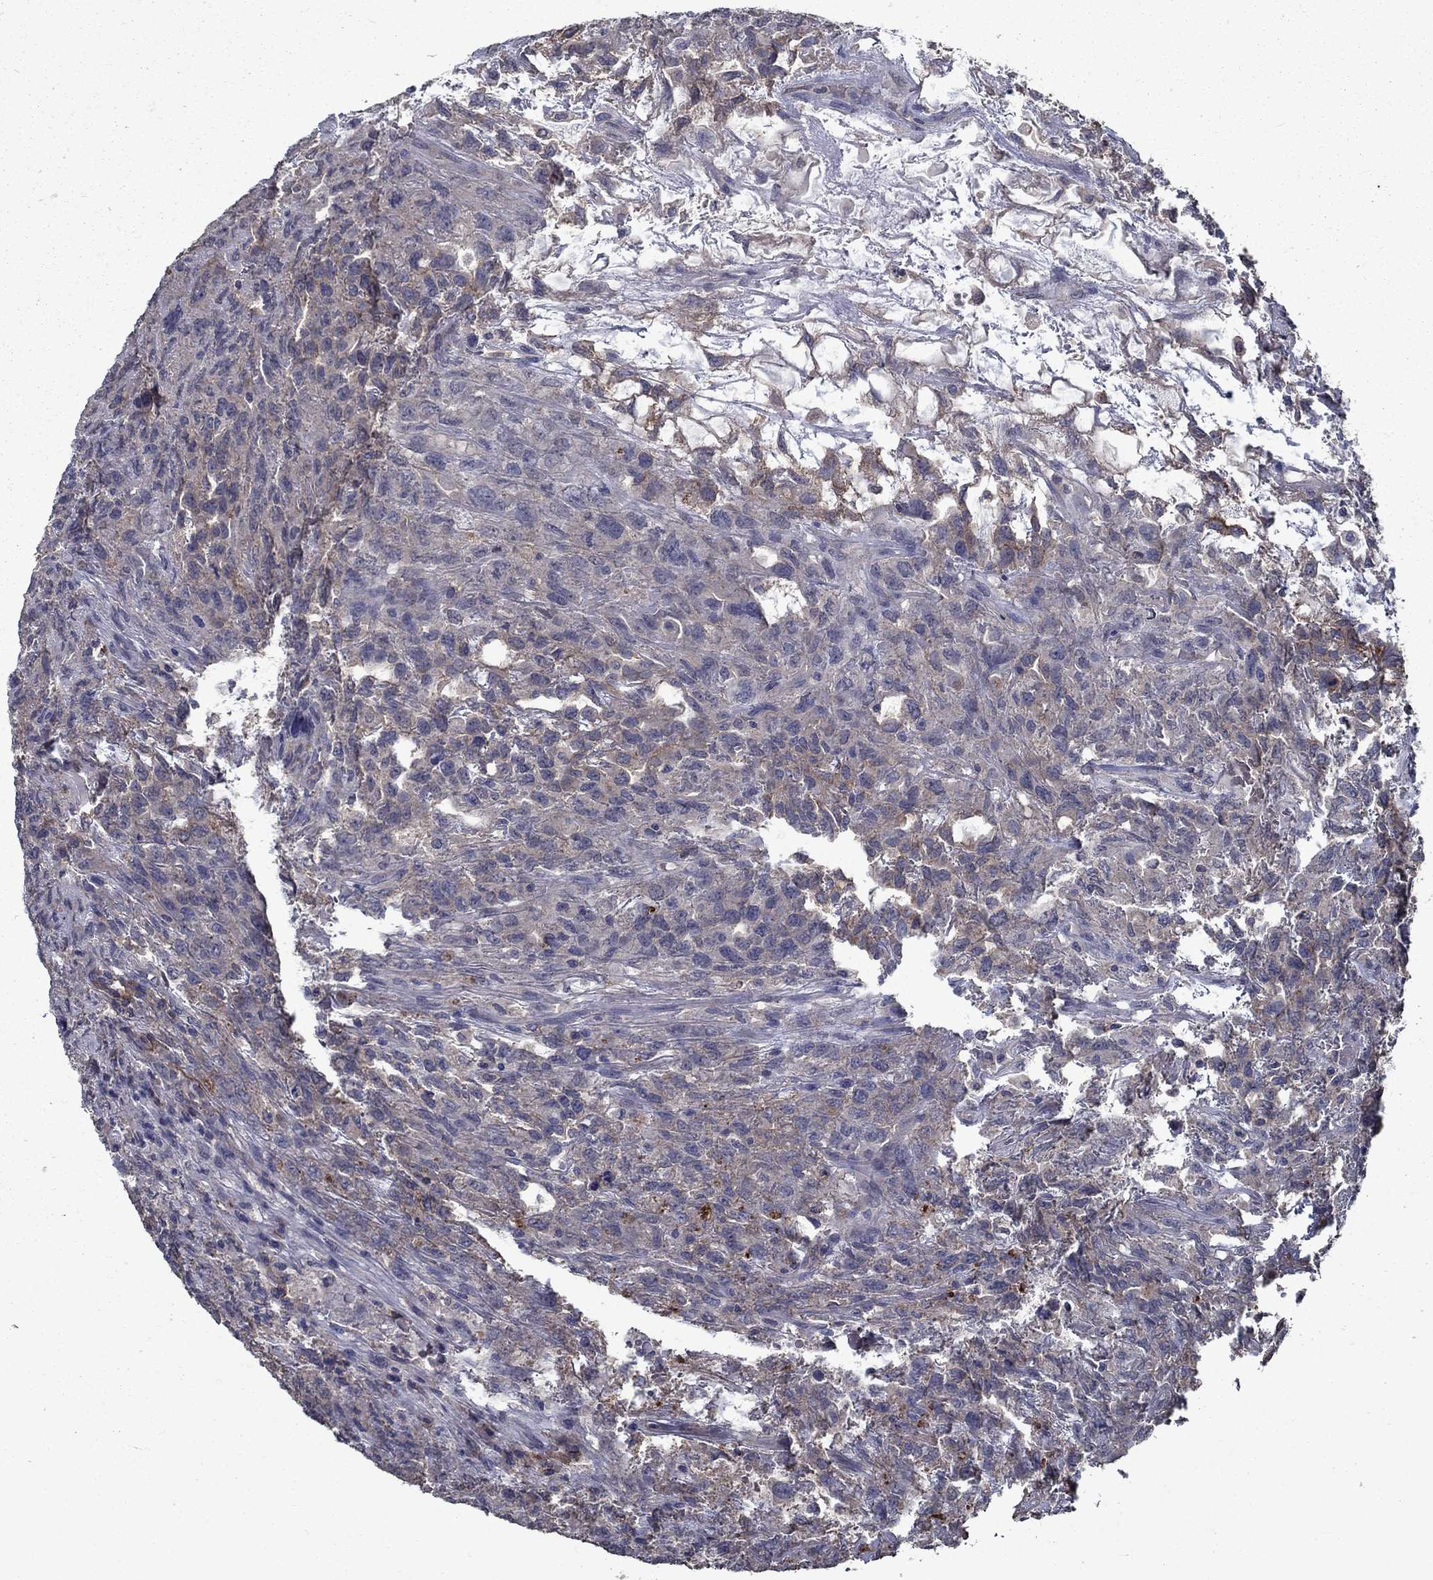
{"staining": {"intensity": "weak", "quantity": "<25%", "location": "cytoplasmic/membranous"}, "tissue": "testis cancer", "cell_type": "Tumor cells", "image_type": "cancer", "snomed": [{"axis": "morphology", "description": "Seminoma, NOS"}, {"axis": "topography", "description": "Testis"}], "caption": "Photomicrograph shows no protein staining in tumor cells of testis seminoma tissue. Nuclei are stained in blue.", "gene": "SLC44A1", "patient": {"sex": "male", "age": 52}}